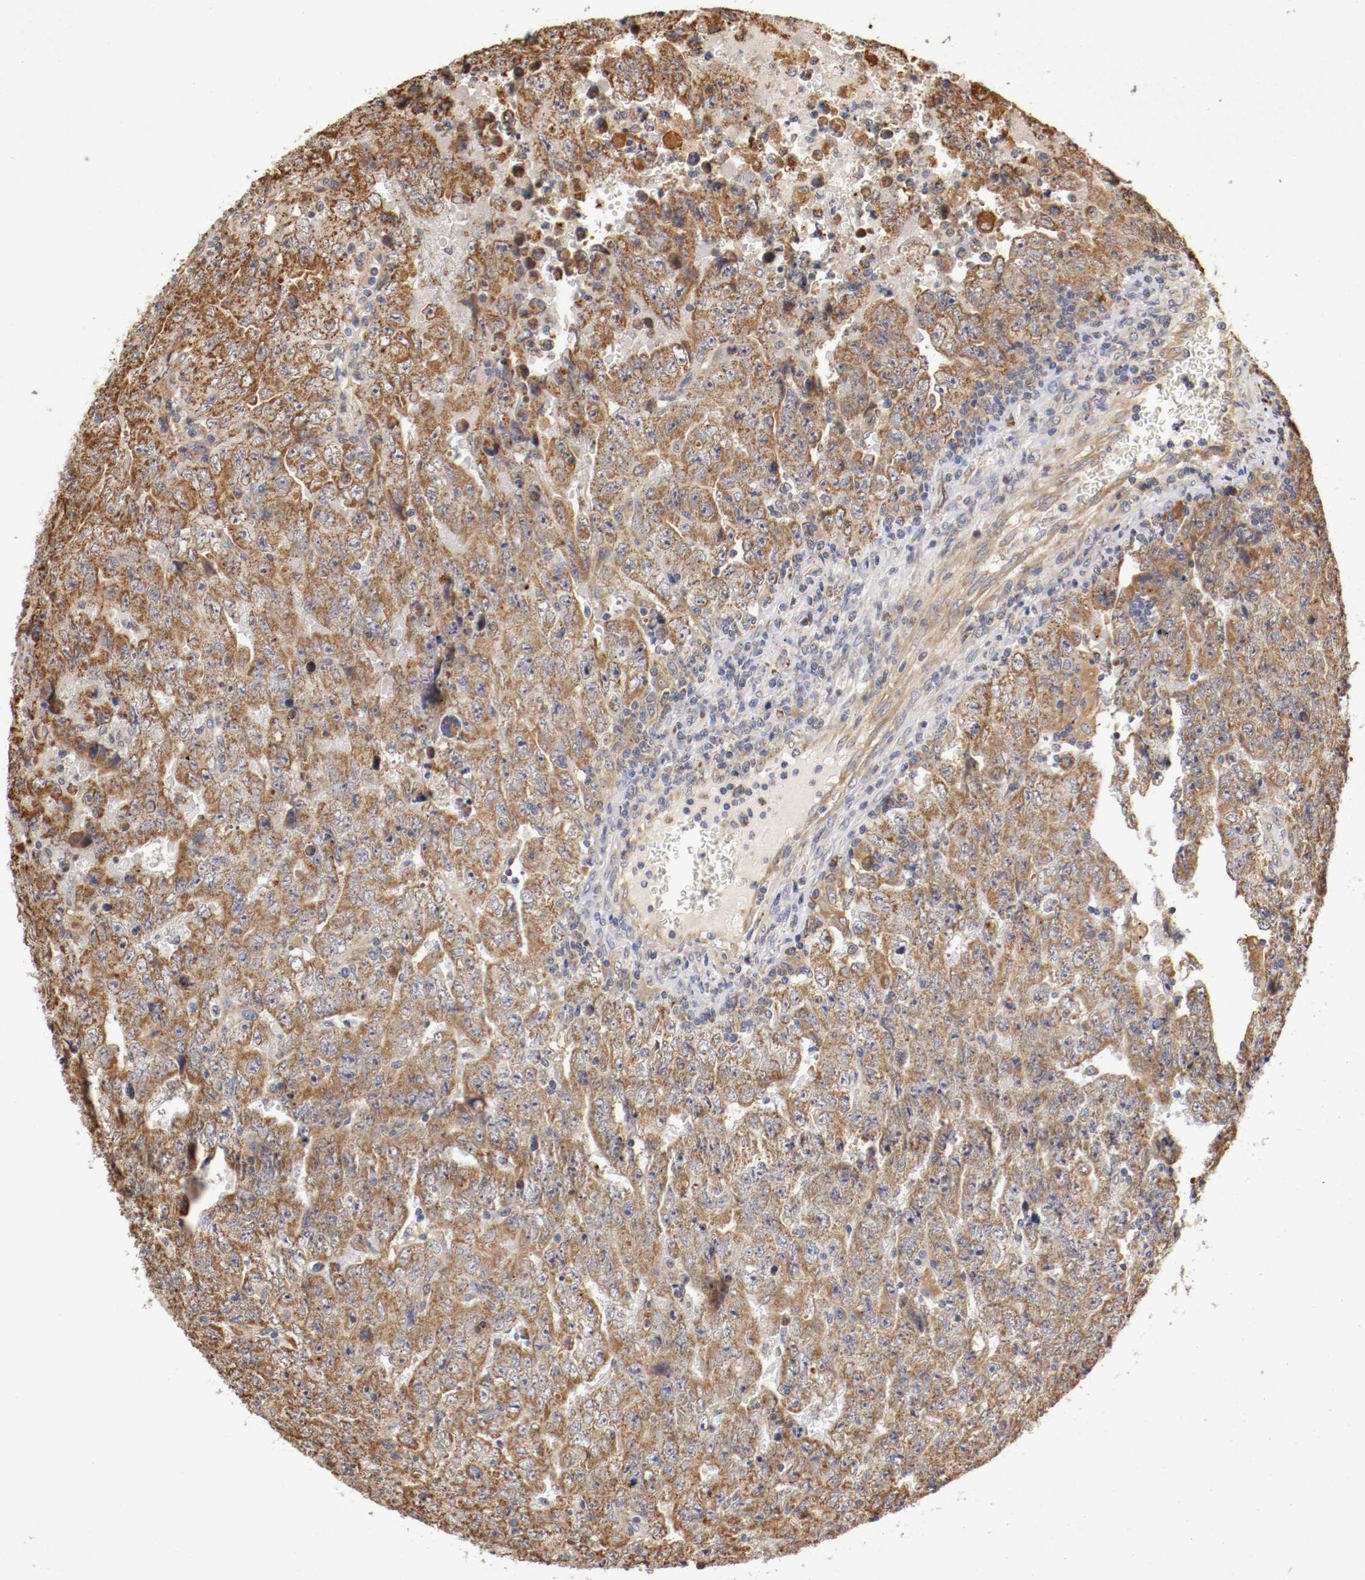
{"staining": {"intensity": "moderate", "quantity": ">75%", "location": "cytoplasmic/membranous"}, "tissue": "testis cancer", "cell_type": "Tumor cells", "image_type": "cancer", "snomed": [{"axis": "morphology", "description": "Carcinoma, Embryonal, NOS"}, {"axis": "topography", "description": "Testis"}], "caption": "High-magnification brightfield microscopy of testis cancer (embryonal carcinoma) stained with DAB (3,3'-diaminobenzidine) (brown) and counterstained with hematoxylin (blue). tumor cells exhibit moderate cytoplasmic/membranous positivity is present in about>75% of cells.", "gene": "VEZT", "patient": {"sex": "male", "age": 28}}